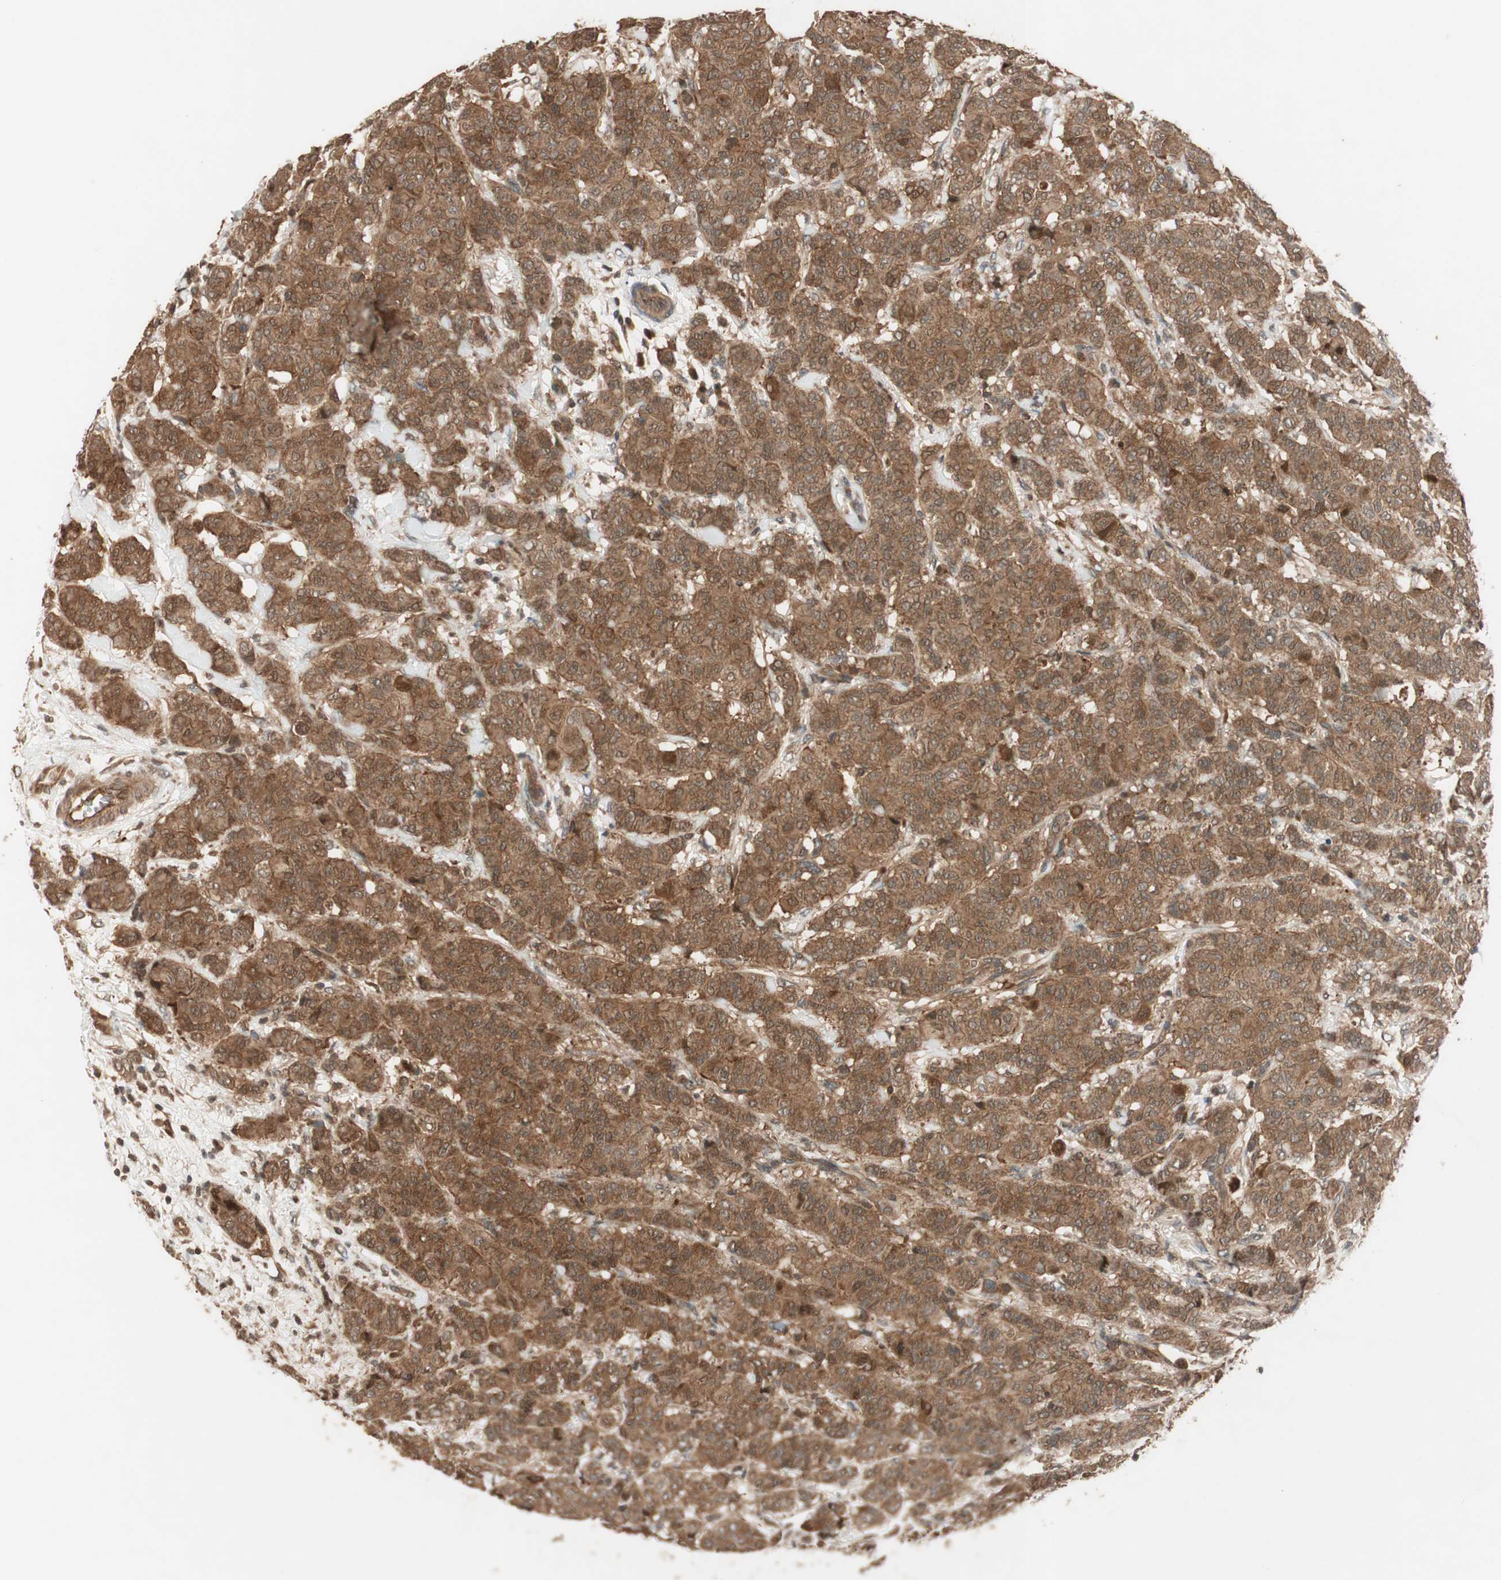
{"staining": {"intensity": "moderate", "quantity": ">75%", "location": "cytoplasmic/membranous"}, "tissue": "breast cancer", "cell_type": "Tumor cells", "image_type": "cancer", "snomed": [{"axis": "morphology", "description": "Duct carcinoma"}, {"axis": "topography", "description": "Breast"}], "caption": "Invasive ductal carcinoma (breast) stained with IHC demonstrates moderate cytoplasmic/membranous expression in approximately >75% of tumor cells. (brown staining indicates protein expression, while blue staining denotes nuclei).", "gene": "EPHA8", "patient": {"sex": "female", "age": 40}}